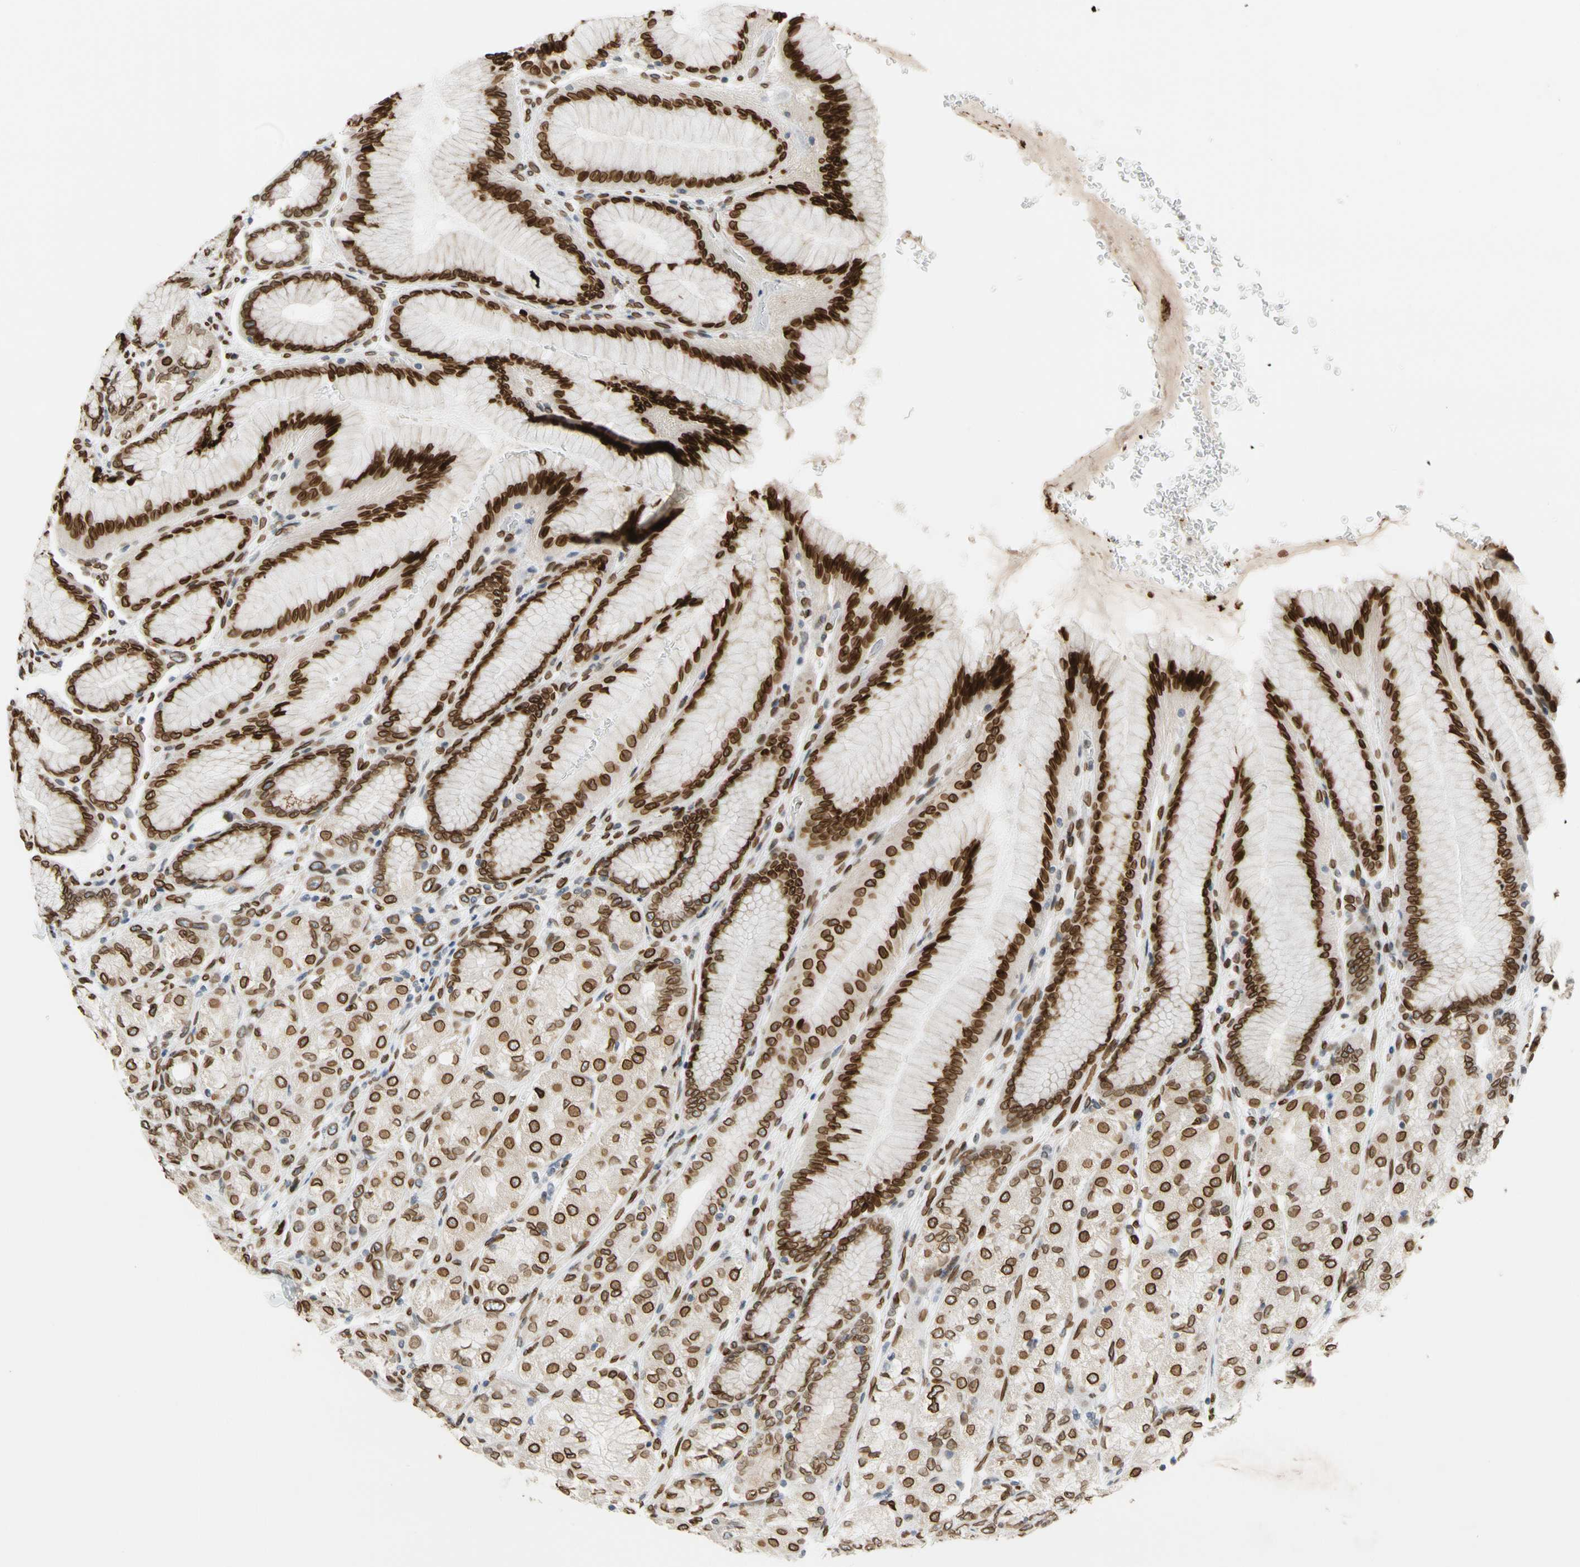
{"staining": {"intensity": "strong", "quantity": "25%-75%", "location": "cytoplasmic/membranous,nuclear"}, "tissue": "stomach", "cell_type": "Glandular cells", "image_type": "normal", "snomed": [{"axis": "morphology", "description": "Normal tissue, NOS"}, {"axis": "morphology", "description": "Adenocarcinoma, NOS"}, {"axis": "topography", "description": "Stomach"}, {"axis": "topography", "description": "Stomach, lower"}], "caption": "The immunohistochemical stain shows strong cytoplasmic/membranous,nuclear staining in glandular cells of unremarkable stomach. Nuclei are stained in blue.", "gene": "SUN1", "patient": {"sex": "female", "age": 65}}